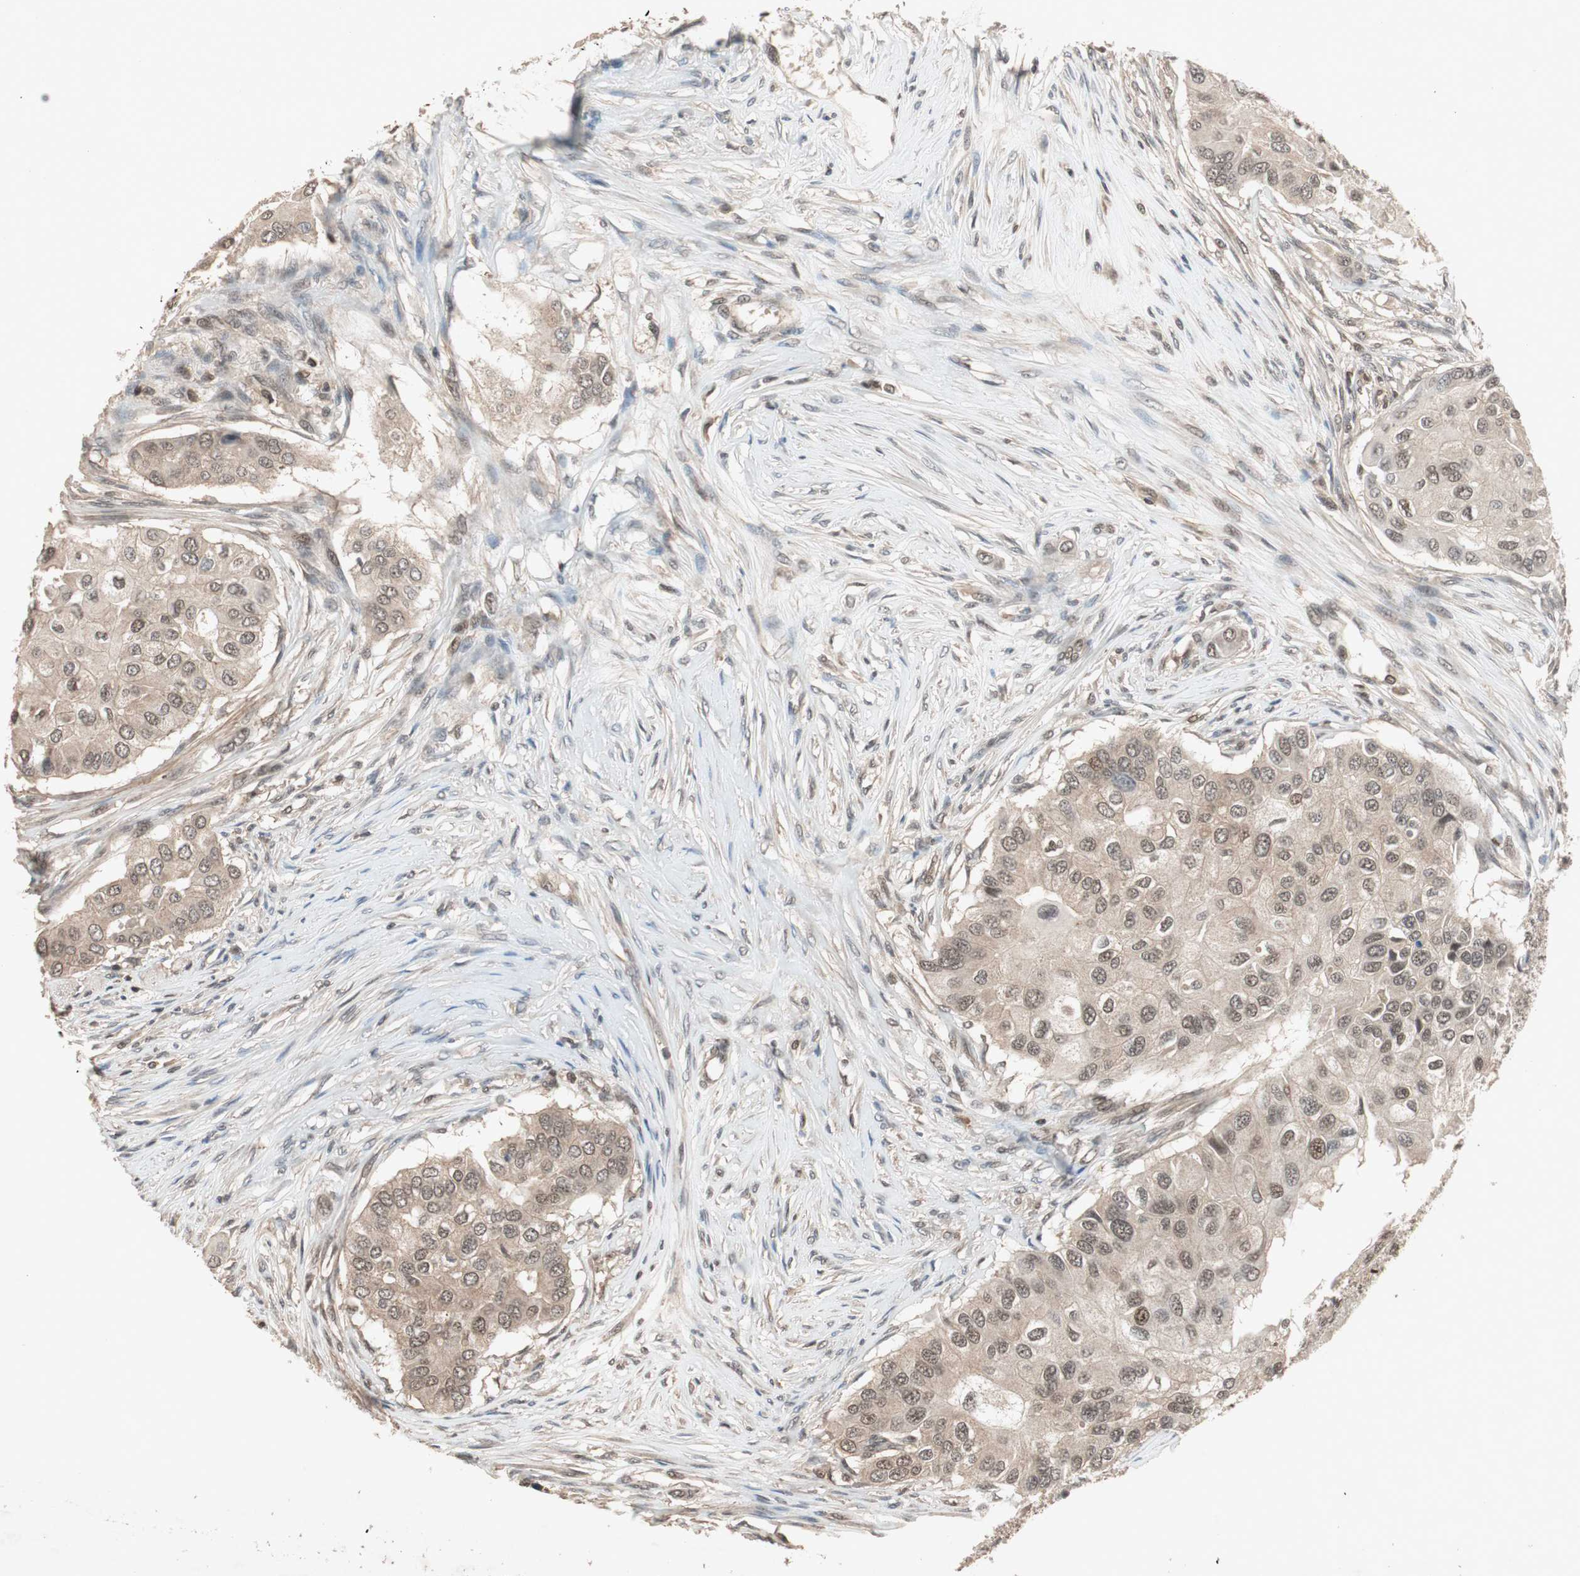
{"staining": {"intensity": "moderate", "quantity": ">75%", "location": "cytoplasmic/membranous,nuclear"}, "tissue": "breast cancer", "cell_type": "Tumor cells", "image_type": "cancer", "snomed": [{"axis": "morphology", "description": "Normal tissue, NOS"}, {"axis": "morphology", "description": "Duct carcinoma"}, {"axis": "topography", "description": "Breast"}], "caption": "A brown stain highlights moderate cytoplasmic/membranous and nuclear positivity of a protein in breast cancer tumor cells.", "gene": "GART", "patient": {"sex": "female", "age": 49}}